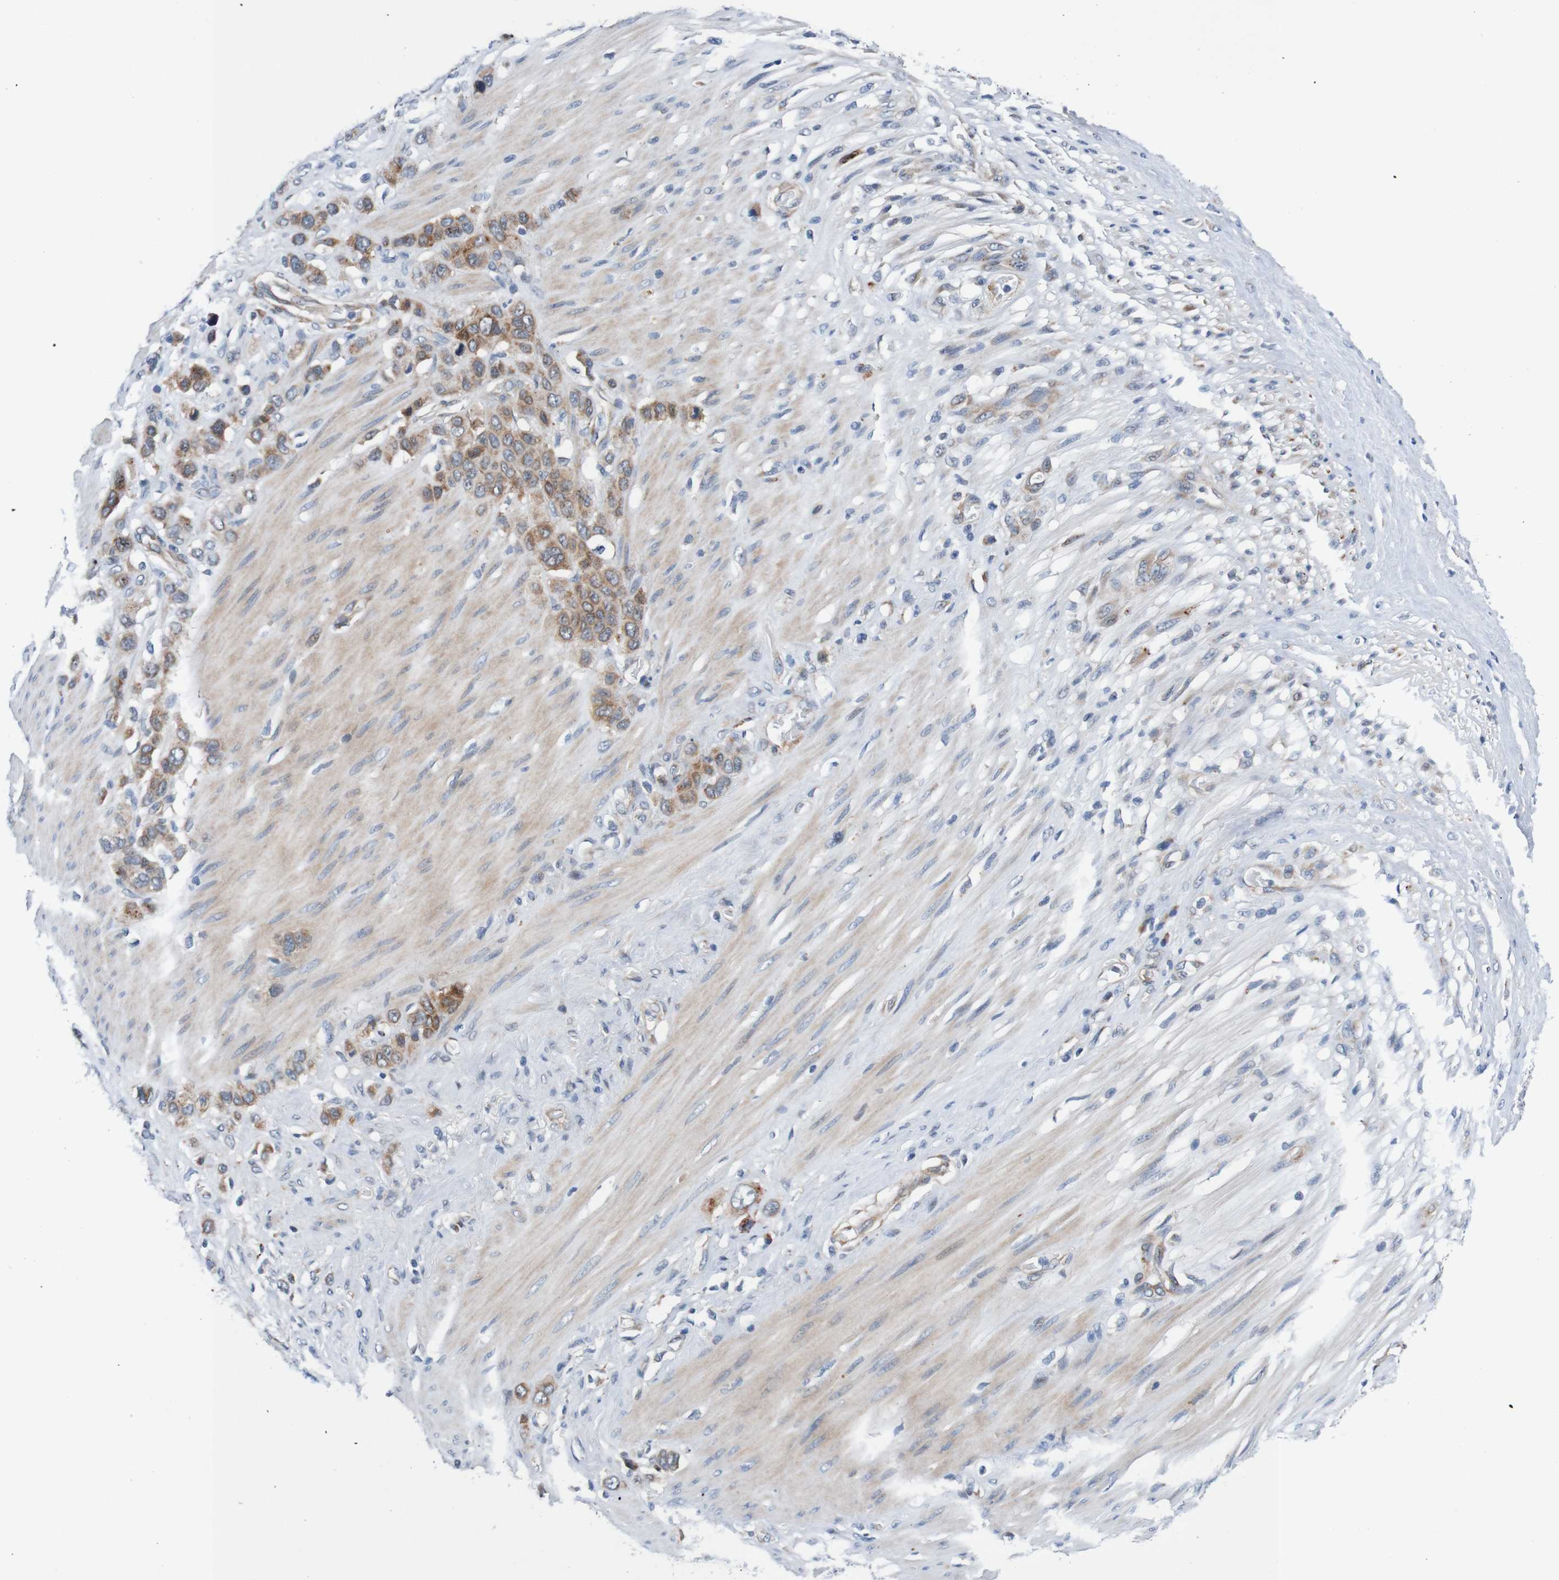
{"staining": {"intensity": "moderate", "quantity": ">75%", "location": "cytoplasmic/membranous"}, "tissue": "stomach cancer", "cell_type": "Tumor cells", "image_type": "cancer", "snomed": [{"axis": "morphology", "description": "Adenocarcinoma, NOS"}, {"axis": "morphology", "description": "Adenocarcinoma, High grade"}, {"axis": "topography", "description": "Stomach, upper"}, {"axis": "topography", "description": "Stomach, lower"}], "caption": "Immunohistochemical staining of stomach cancer (adenocarcinoma) displays medium levels of moderate cytoplasmic/membranous protein positivity in about >75% of tumor cells.", "gene": "CPED1", "patient": {"sex": "female", "age": 65}}